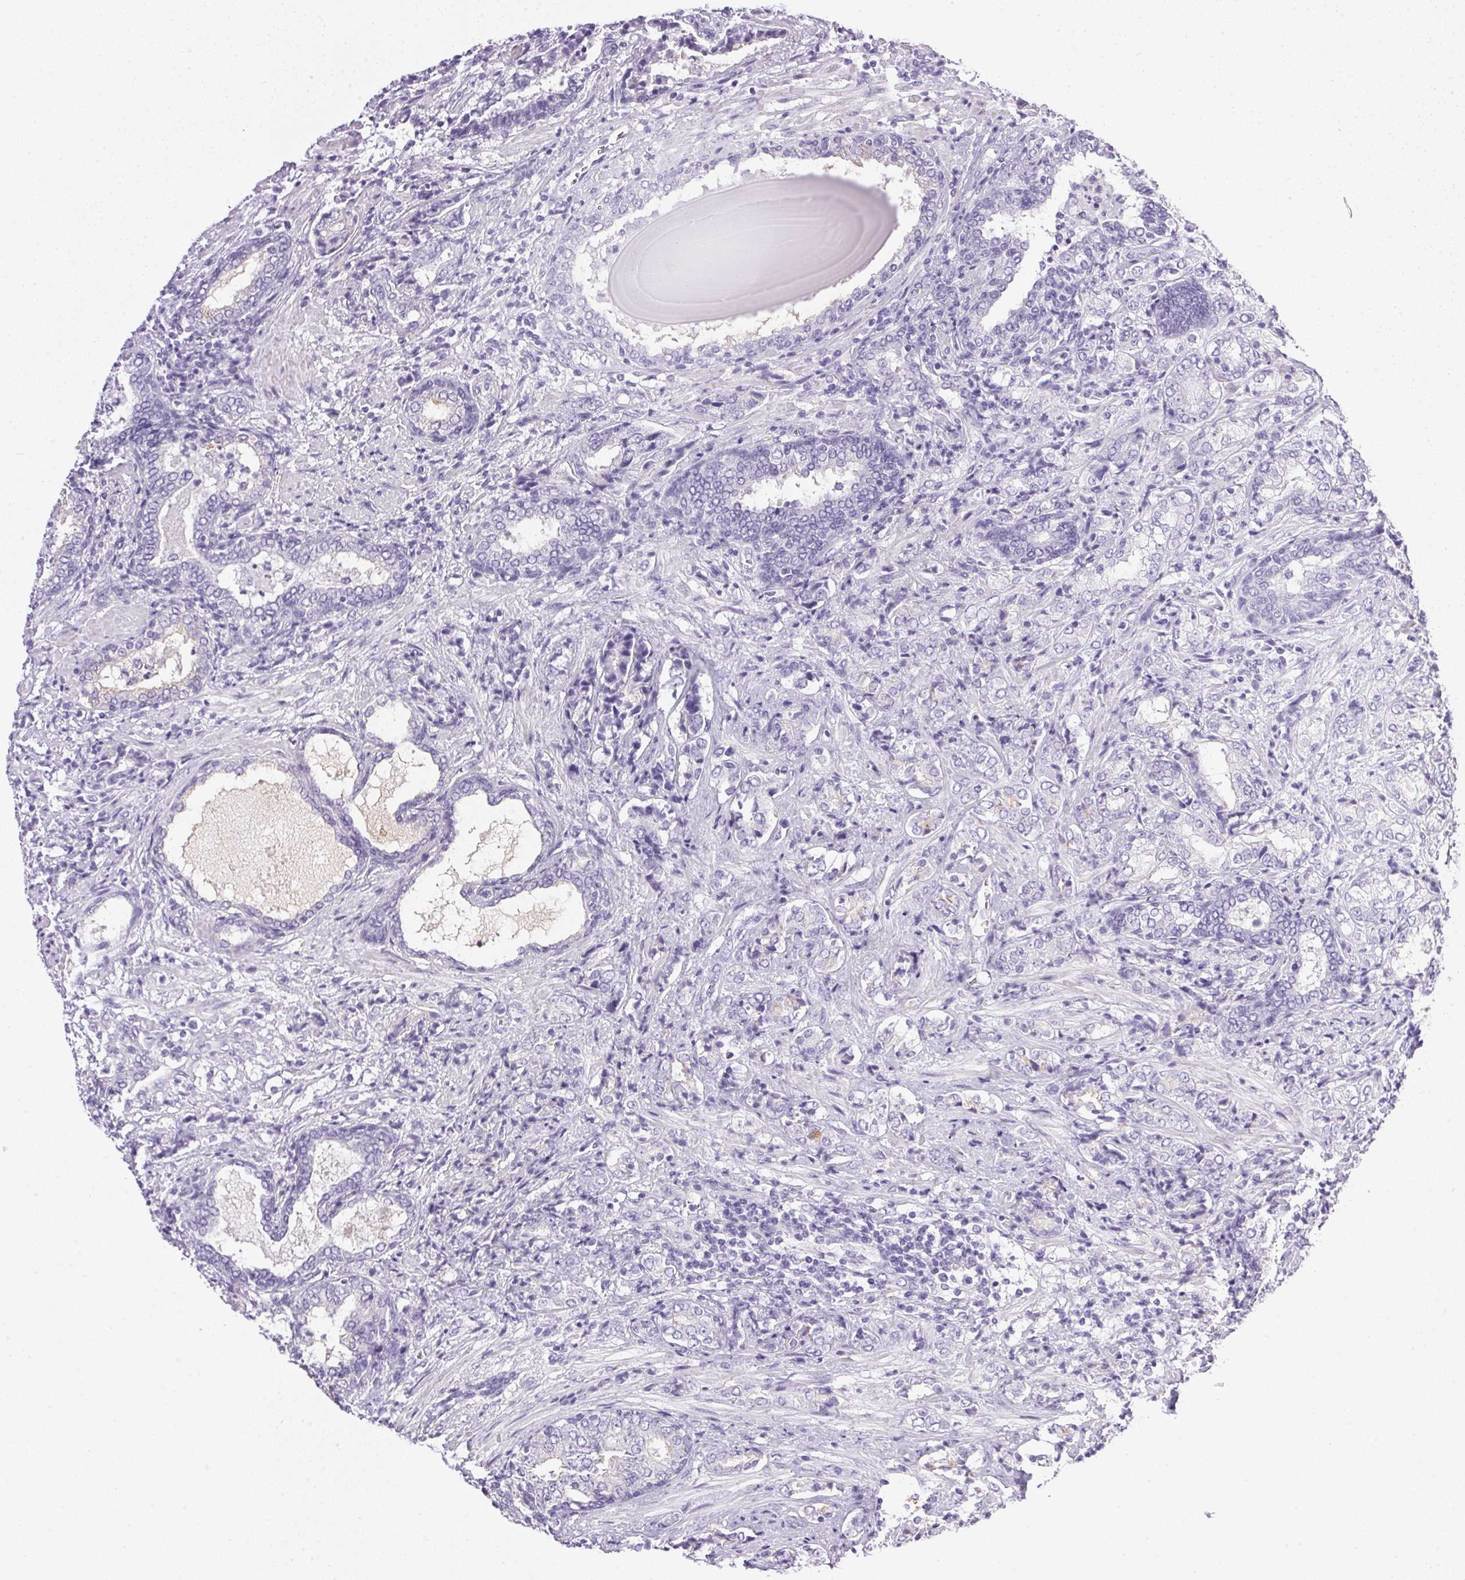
{"staining": {"intensity": "negative", "quantity": "none", "location": "none"}, "tissue": "prostate cancer", "cell_type": "Tumor cells", "image_type": "cancer", "snomed": [{"axis": "morphology", "description": "Adenocarcinoma, High grade"}, {"axis": "topography", "description": "Prostate"}], "caption": "Immunohistochemistry (IHC) histopathology image of prostate high-grade adenocarcinoma stained for a protein (brown), which demonstrates no staining in tumor cells.", "gene": "ATP6V0A4", "patient": {"sex": "male", "age": 62}}